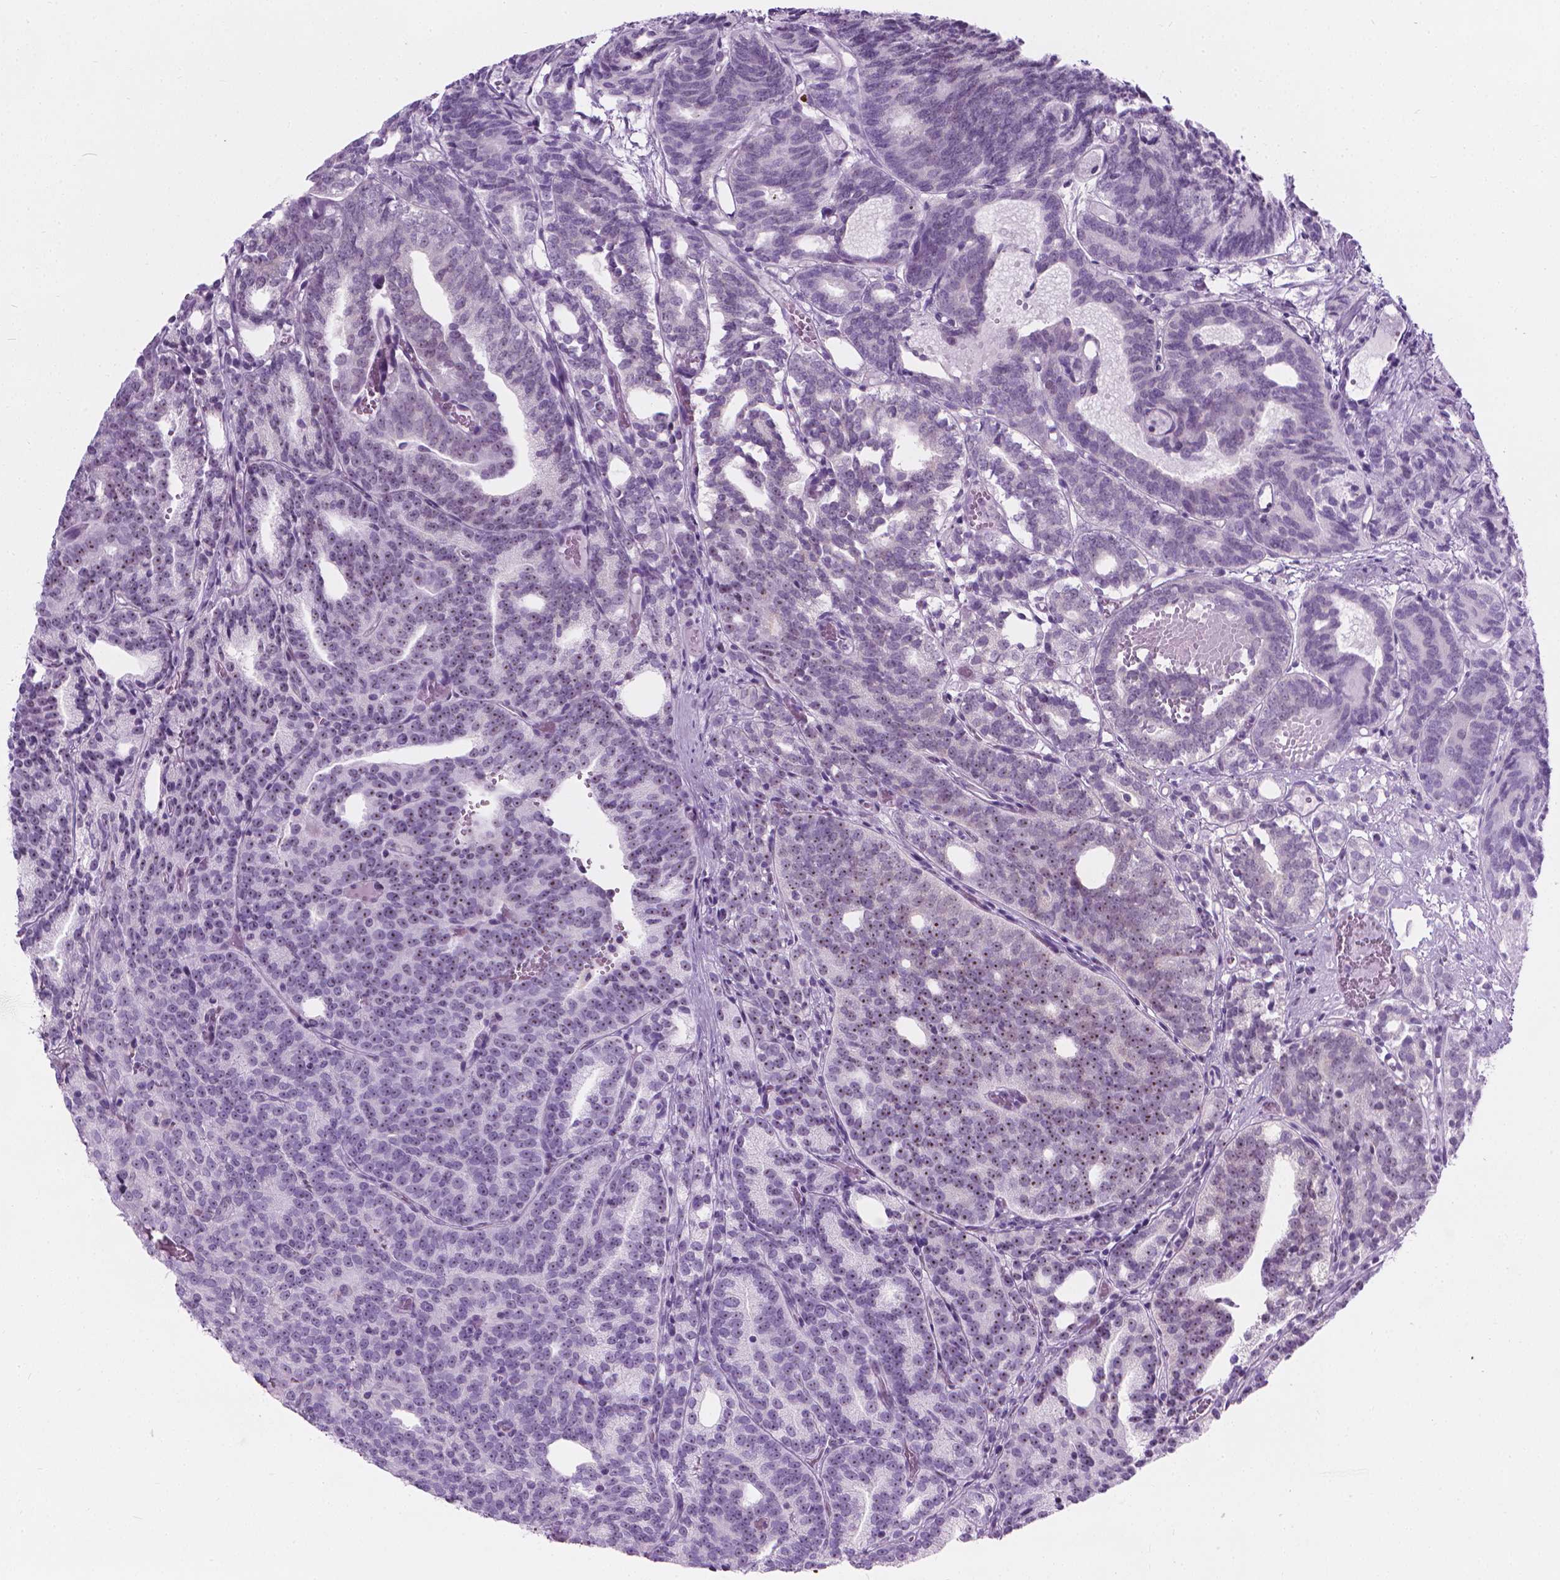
{"staining": {"intensity": "moderate", "quantity": "25%-75%", "location": "nuclear"}, "tissue": "prostate cancer", "cell_type": "Tumor cells", "image_type": "cancer", "snomed": [{"axis": "morphology", "description": "Adenocarcinoma, High grade"}, {"axis": "topography", "description": "Prostate"}], "caption": "The histopathology image reveals staining of prostate cancer (high-grade adenocarcinoma), revealing moderate nuclear protein expression (brown color) within tumor cells.", "gene": "NOL7", "patient": {"sex": "male", "age": 53}}